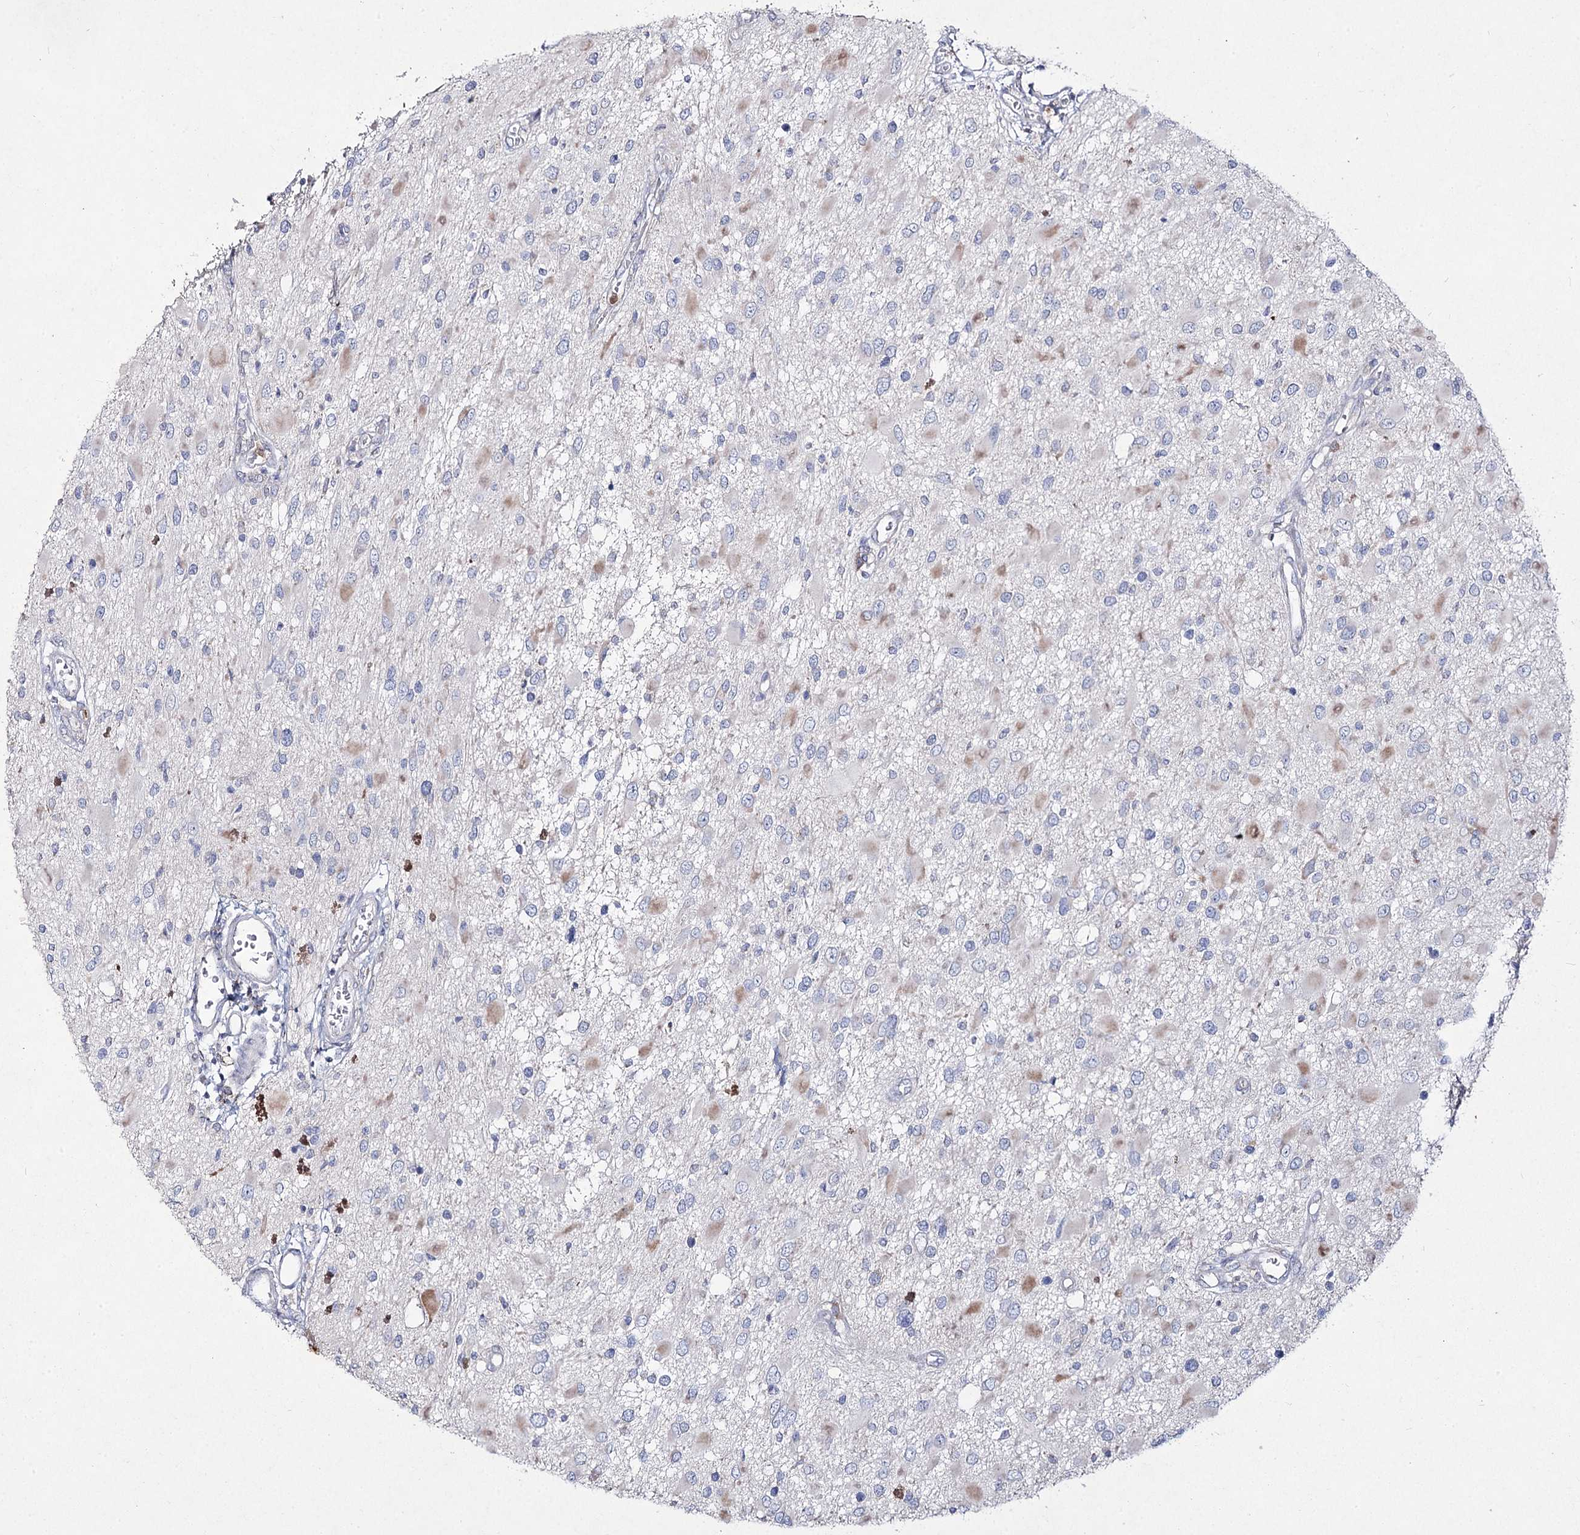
{"staining": {"intensity": "negative", "quantity": "none", "location": "none"}, "tissue": "glioma", "cell_type": "Tumor cells", "image_type": "cancer", "snomed": [{"axis": "morphology", "description": "Glioma, malignant, High grade"}, {"axis": "topography", "description": "Brain"}], "caption": "Tumor cells show no significant protein expression in glioma.", "gene": "NIPAL4", "patient": {"sex": "male", "age": 53}}